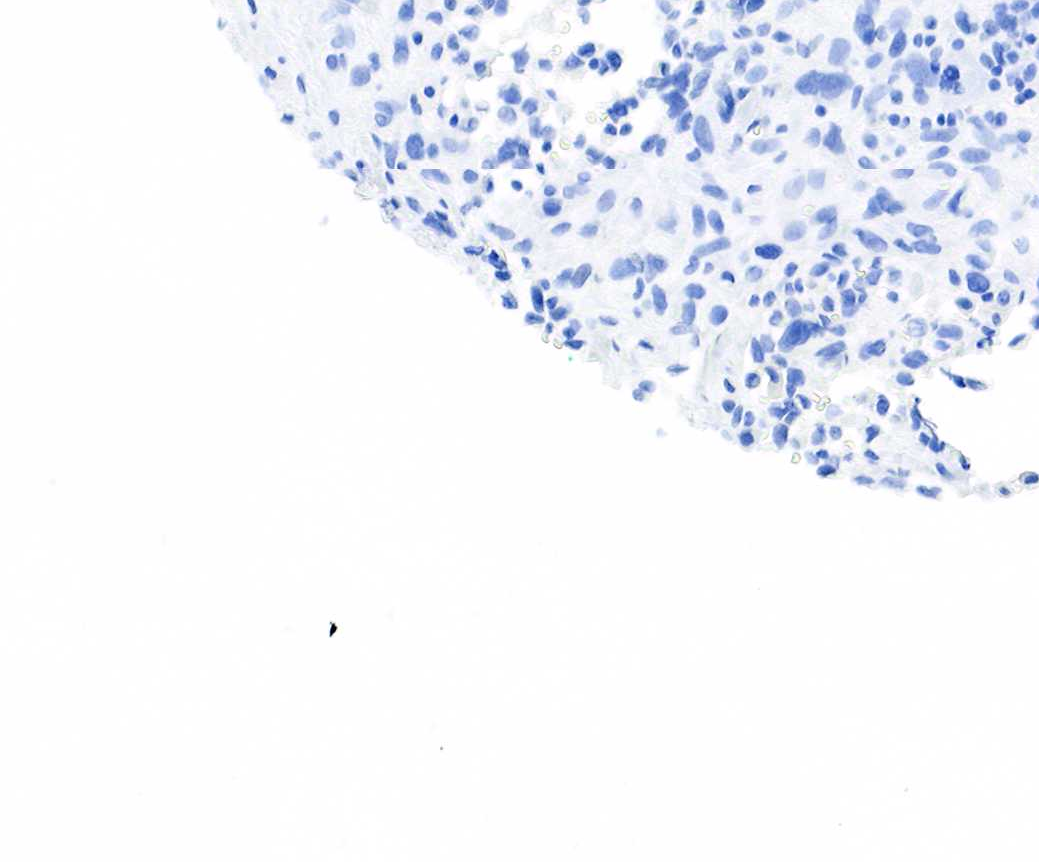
{"staining": {"intensity": "negative", "quantity": "none", "location": "none"}, "tissue": "breast cancer", "cell_type": "Tumor cells", "image_type": "cancer", "snomed": [{"axis": "morphology", "description": "Neoplasm, malignant, NOS"}, {"axis": "topography", "description": "Breast"}], "caption": "DAB (3,3'-diaminobenzidine) immunohistochemical staining of breast malignant neoplasm displays no significant staining in tumor cells.", "gene": "PTH", "patient": {"sex": "female", "age": 50}}